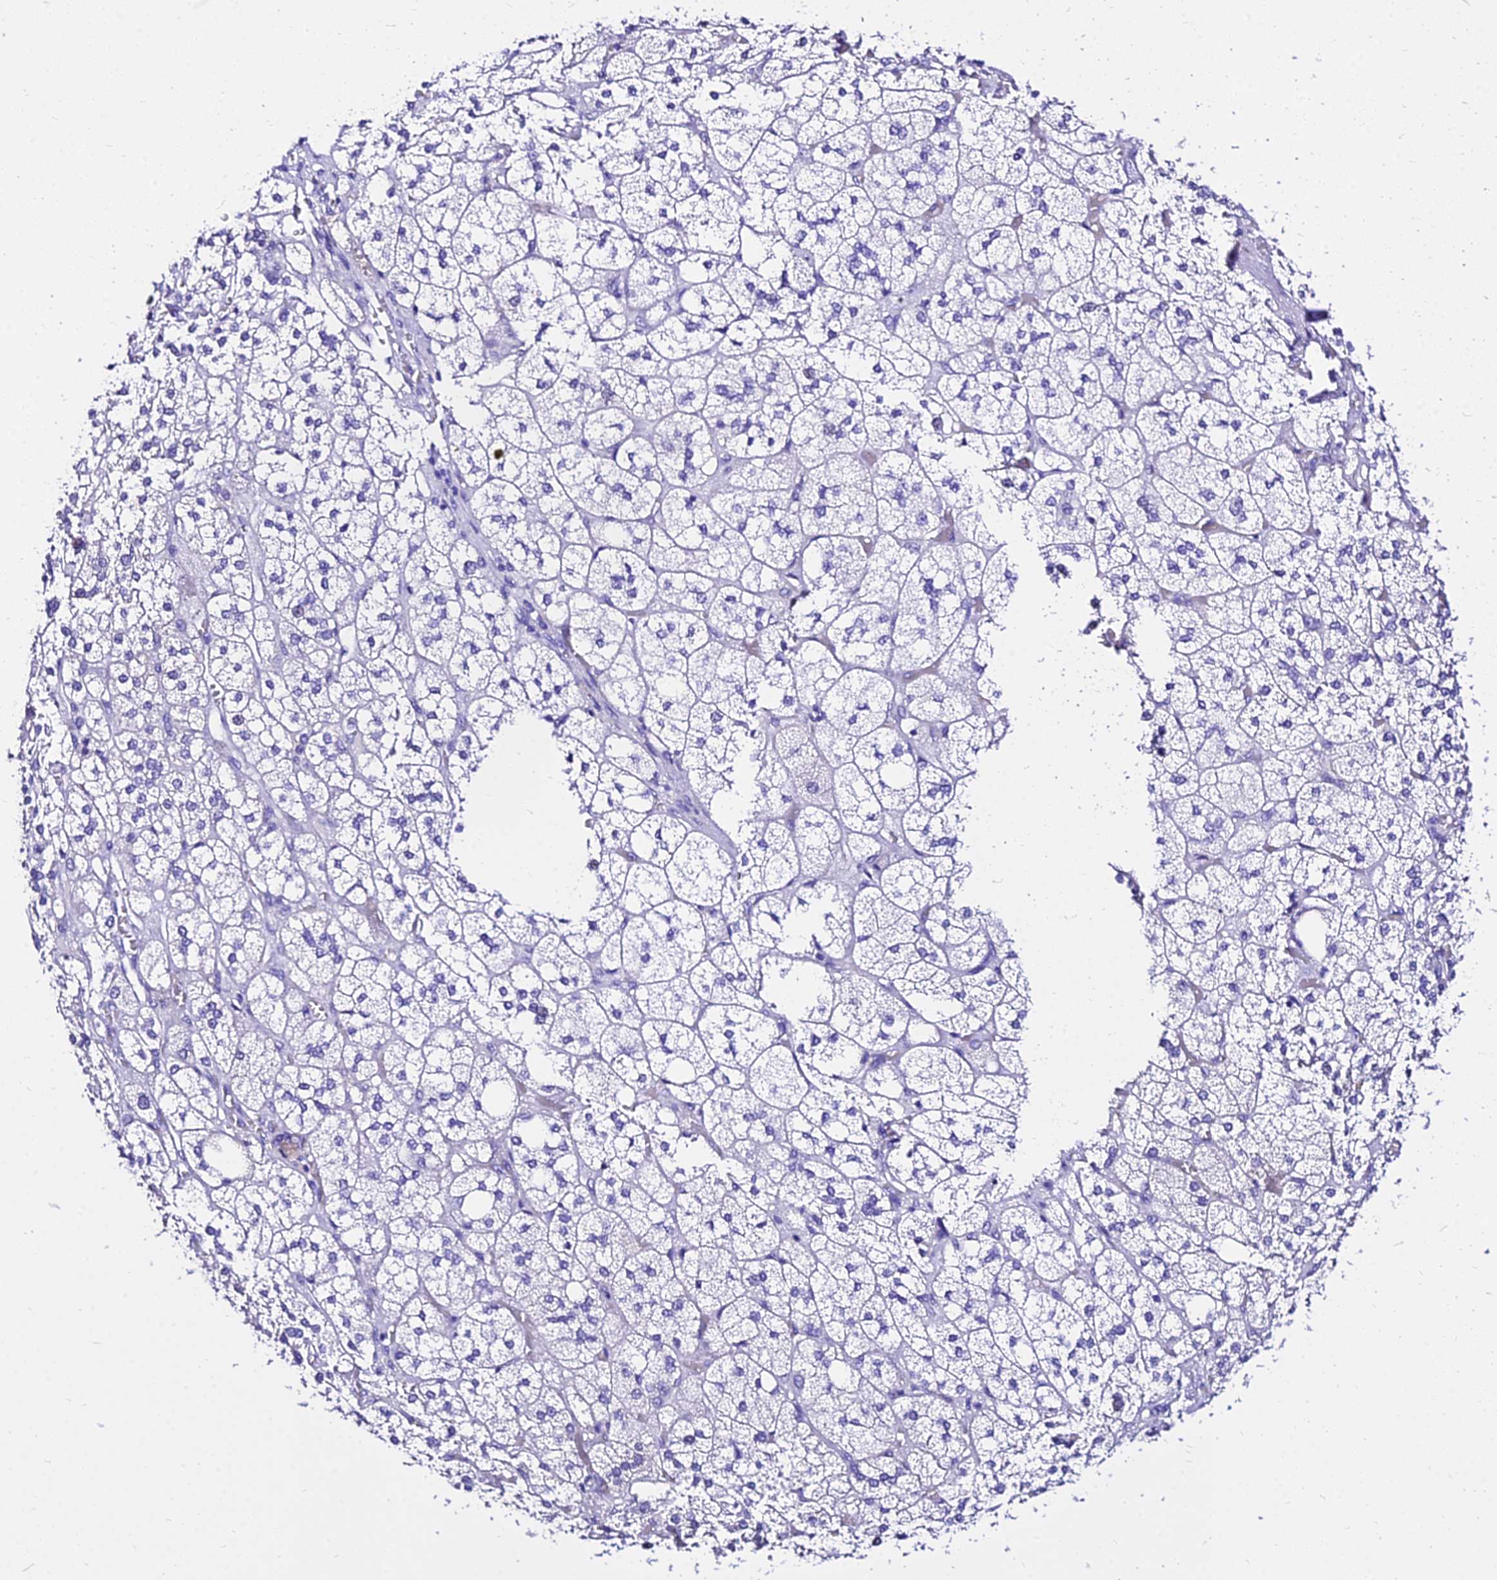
{"staining": {"intensity": "negative", "quantity": "none", "location": "none"}, "tissue": "adrenal gland", "cell_type": "Glandular cells", "image_type": "normal", "snomed": [{"axis": "morphology", "description": "Normal tissue, NOS"}, {"axis": "topography", "description": "Adrenal gland"}], "caption": "This photomicrograph is of unremarkable adrenal gland stained with immunohistochemistry (IHC) to label a protein in brown with the nuclei are counter-stained blue. There is no staining in glandular cells.", "gene": "DEFB106A", "patient": {"sex": "male", "age": 61}}